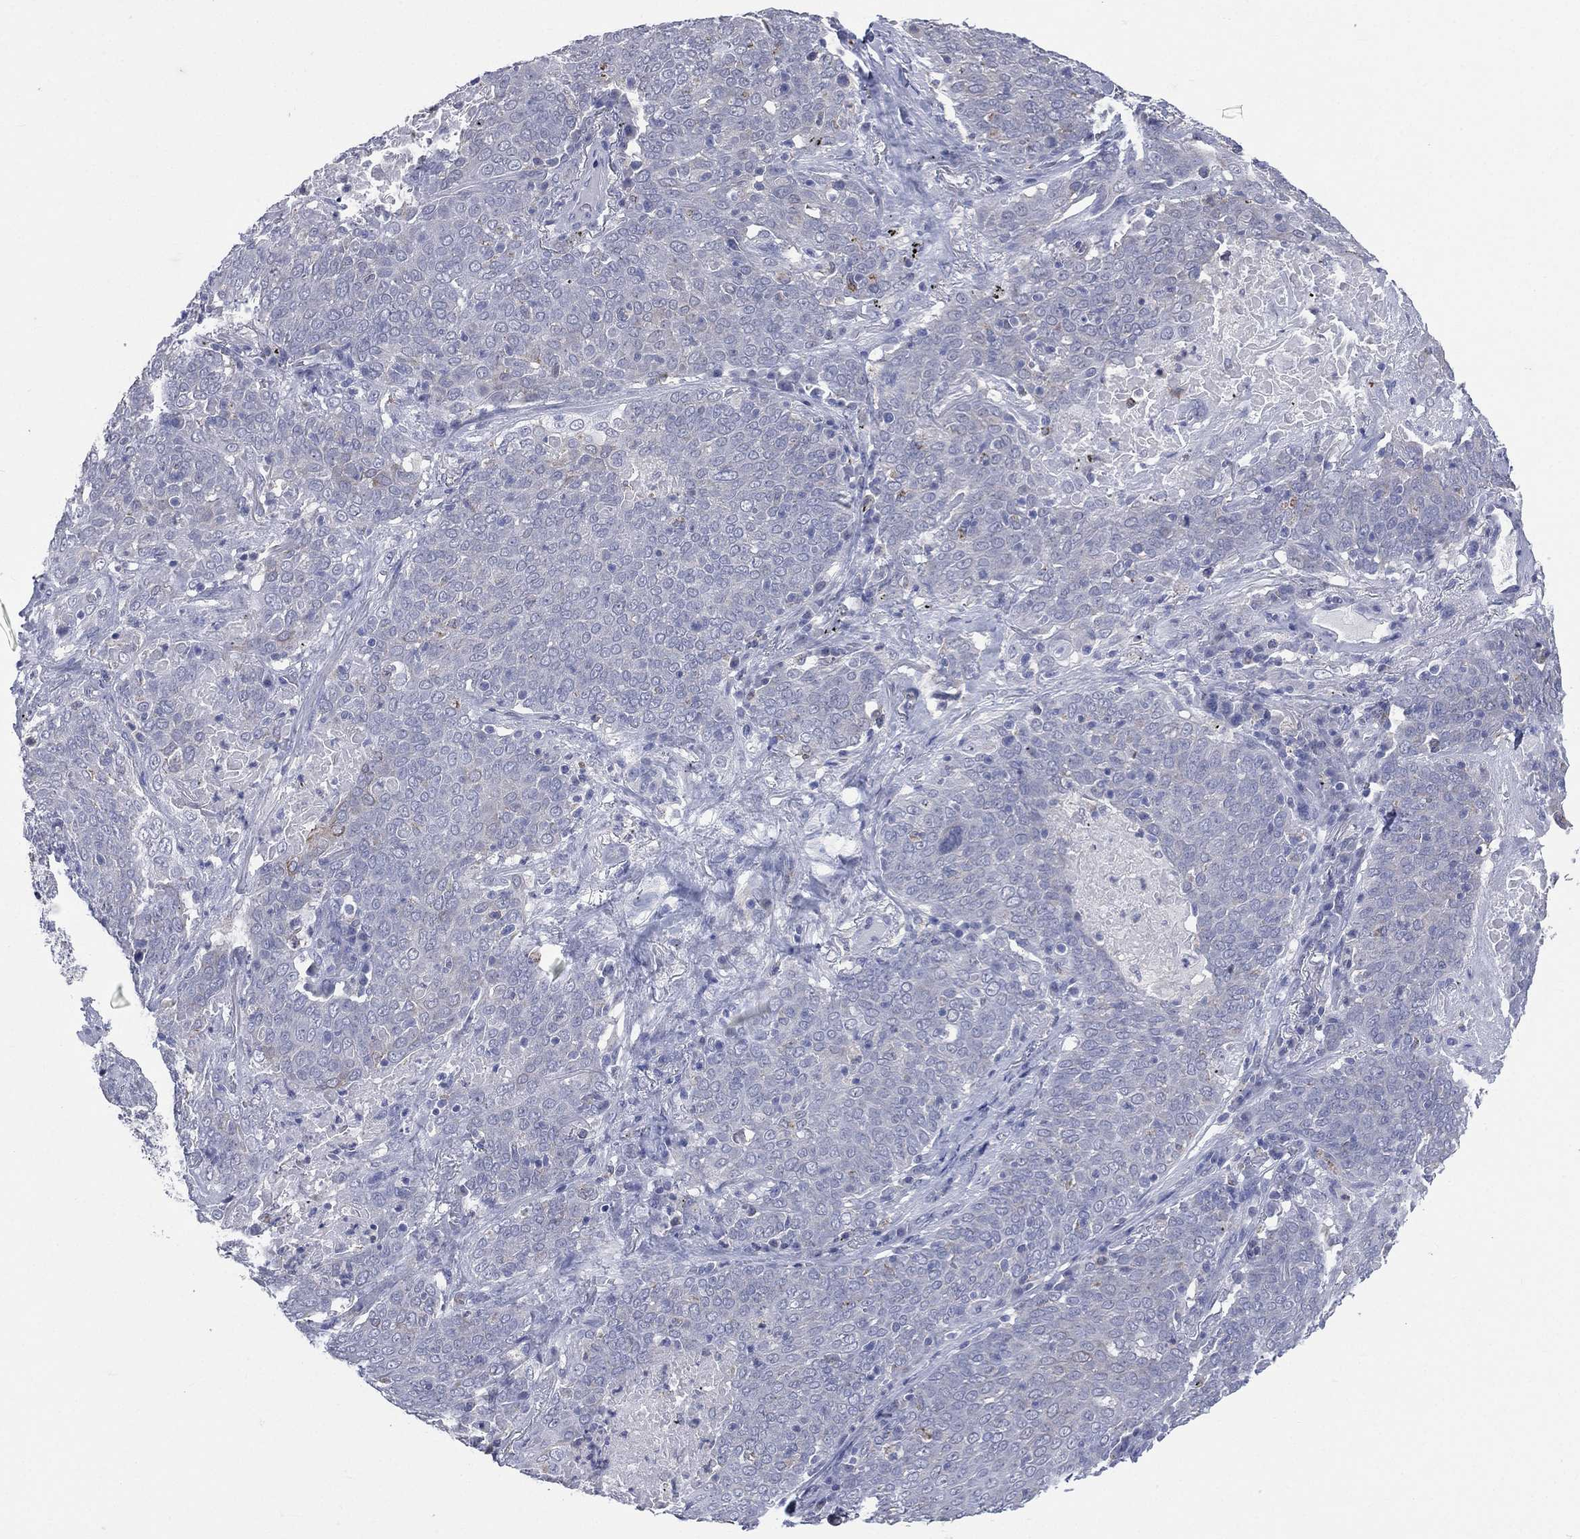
{"staining": {"intensity": "negative", "quantity": "none", "location": "none"}, "tissue": "lung cancer", "cell_type": "Tumor cells", "image_type": "cancer", "snomed": [{"axis": "morphology", "description": "Squamous cell carcinoma, NOS"}, {"axis": "topography", "description": "Lung"}], "caption": "Tumor cells show no significant protein expression in lung cancer. (DAB (3,3'-diaminobenzidine) IHC with hematoxylin counter stain).", "gene": "AKAP3", "patient": {"sex": "male", "age": 82}}